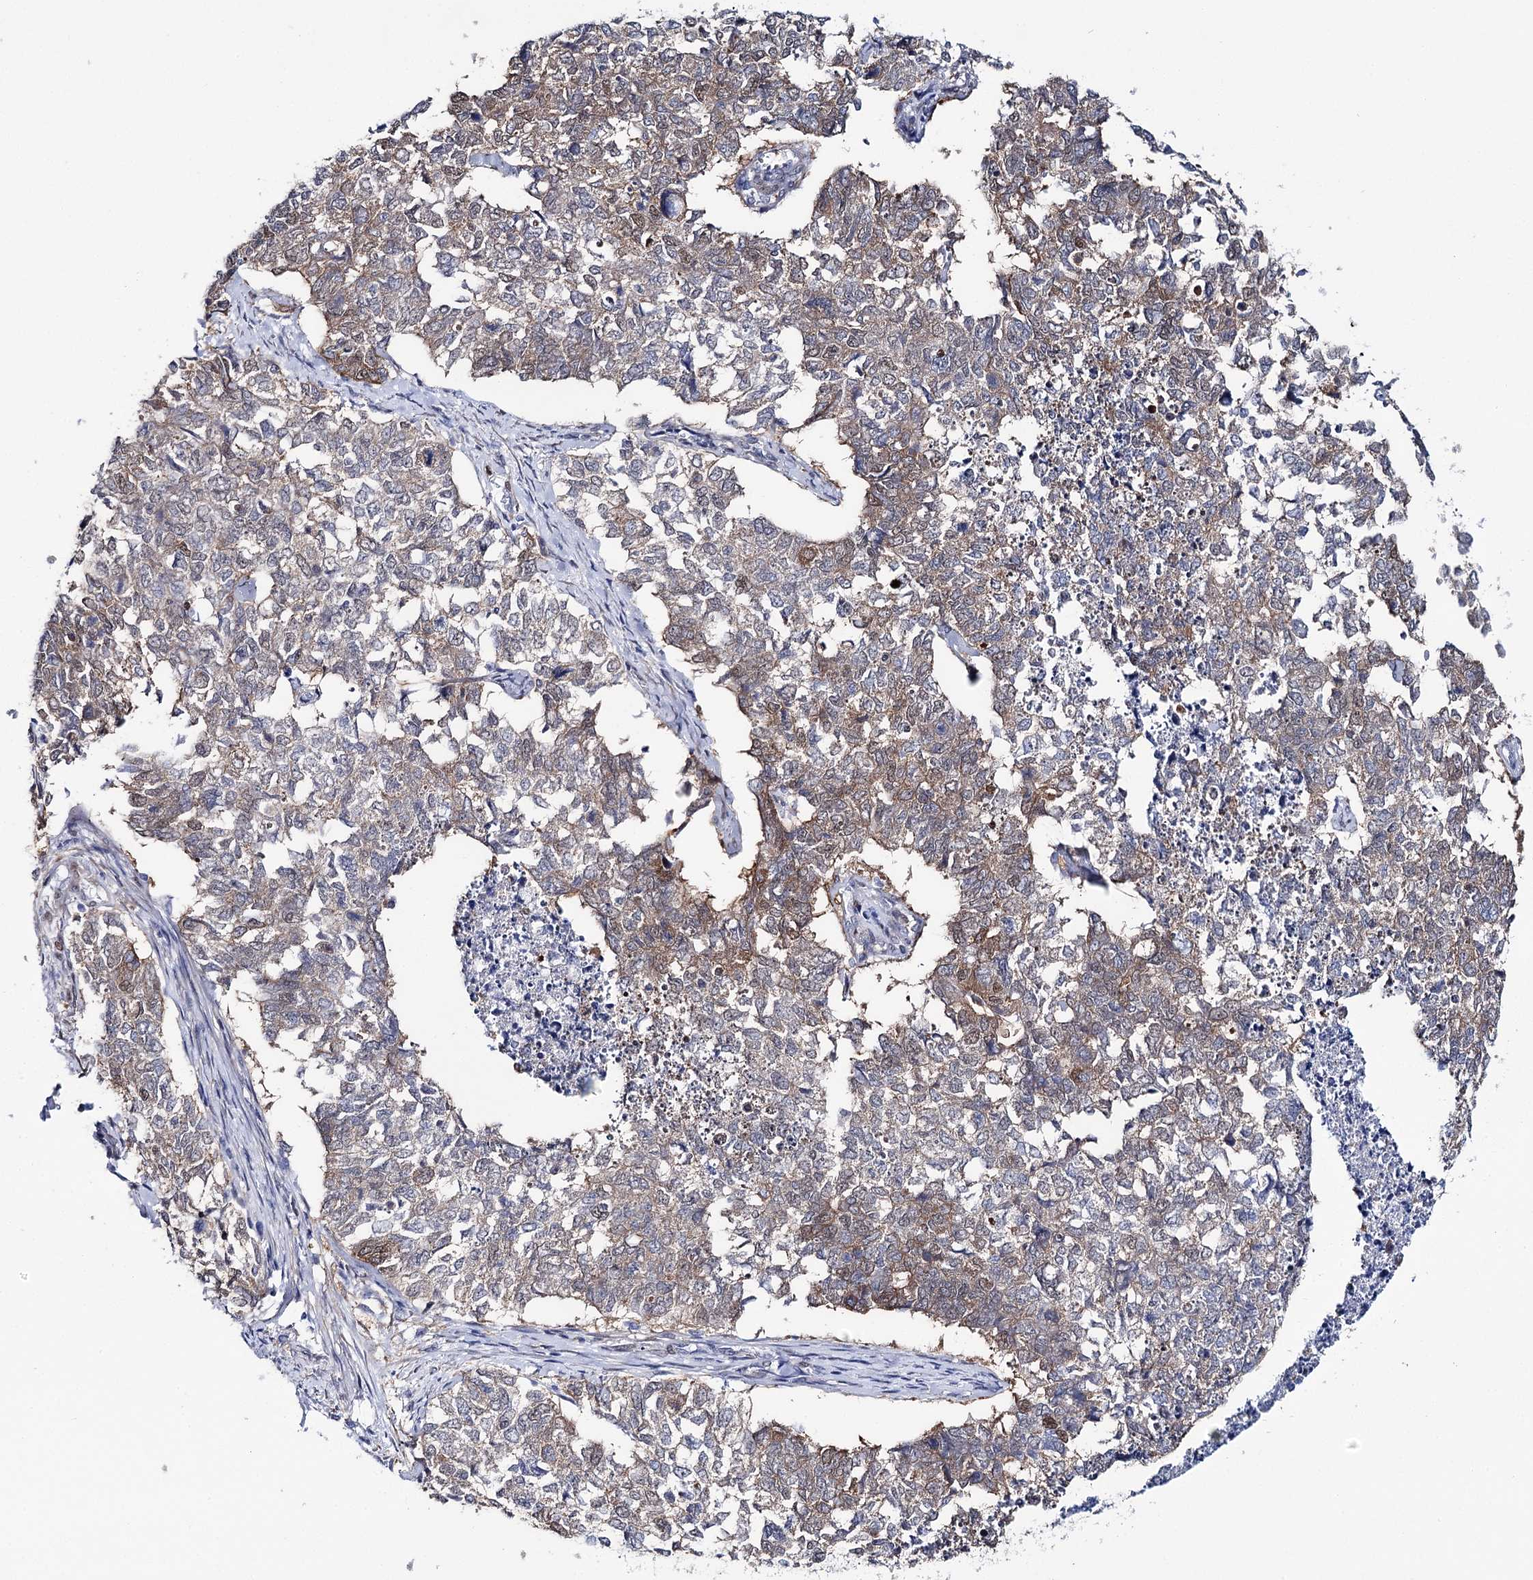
{"staining": {"intensity": "moderate", "quantity": "<25%", "location": "cytoplasmic/membranous"}, "tissue": "cervical cancer", "cell_type": "Tumor cells", "image_type": "cancer", "snomed": [{"axis": "morphology", "description": "Squamous cell carcinoma, NOS"}, {"axis": "topography", "description": "Cervix"}], "caption": "An IHC micrograph of neoplastic tissue is shown. Protein staining in brown shows moderate cytoplasmic/membranous positivity in cervical cancer (squamous cell carcinoma) within tumor cells.", "gene": "UGDH", "patient": {"sex": "female", "age": 63}}